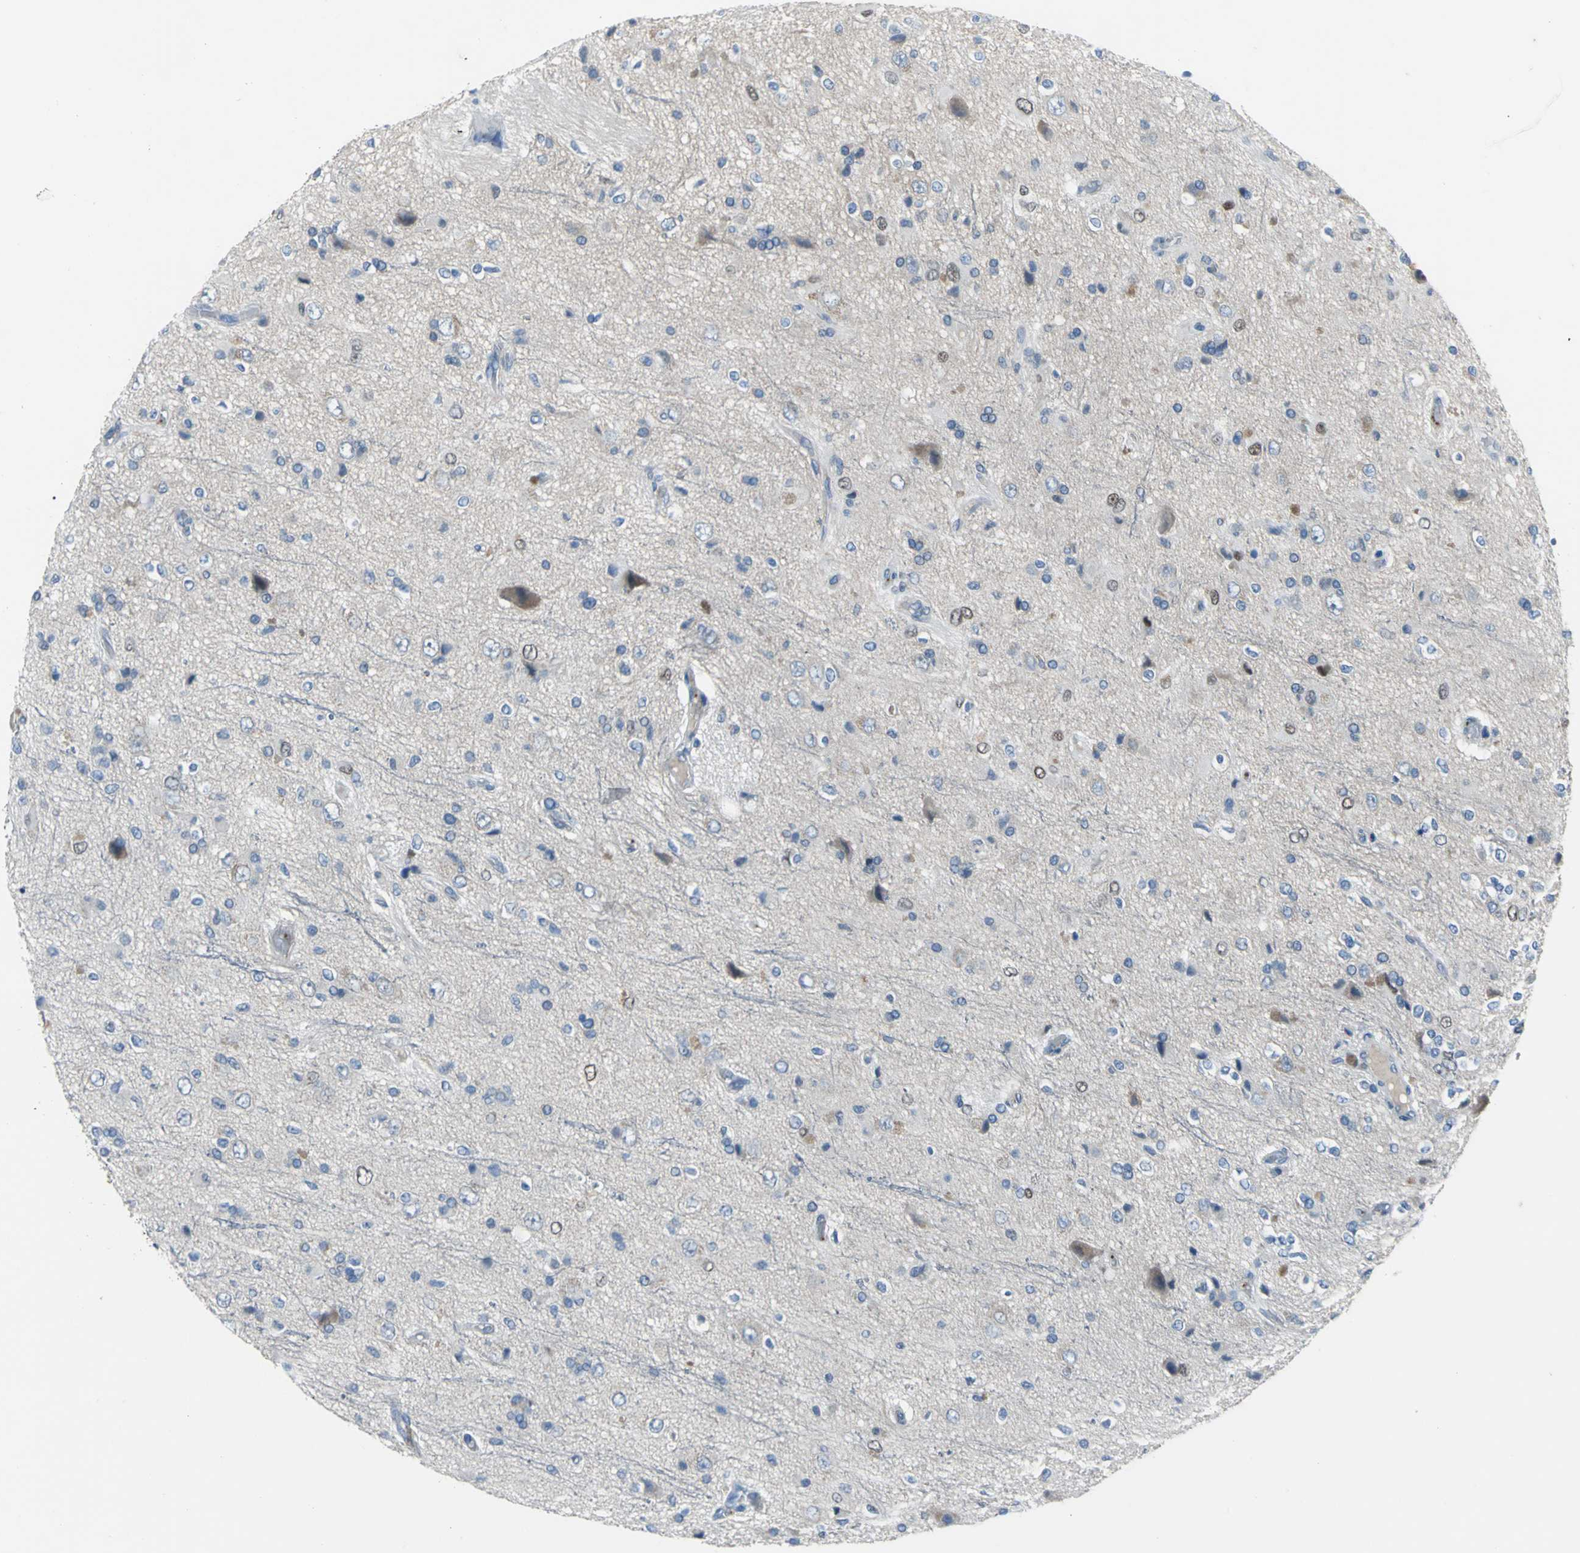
{"staining": {"intensity": "moderate", "quantity": "<25%", "location": "cytoplasmic/membranous,nuclear"}, "tissue": "glioma", "cell_type": "Tumor cells", "image_type": "cancer", "snomed": [{"axis": "morphology", "description": "Glioma, malignant, High grade"}, {"axis": "topography", "description": "Brain"}], "caption": "An immunohistochemistry image of neoplastic tissue is shown. Protein staining in brown shows moderate cytoplasmic/membranous and nuclear positivity in malignant glioma (high-grade) within tumor cells.", "gene": "SELP", "patient": {"sex": "male", "age": 47}}